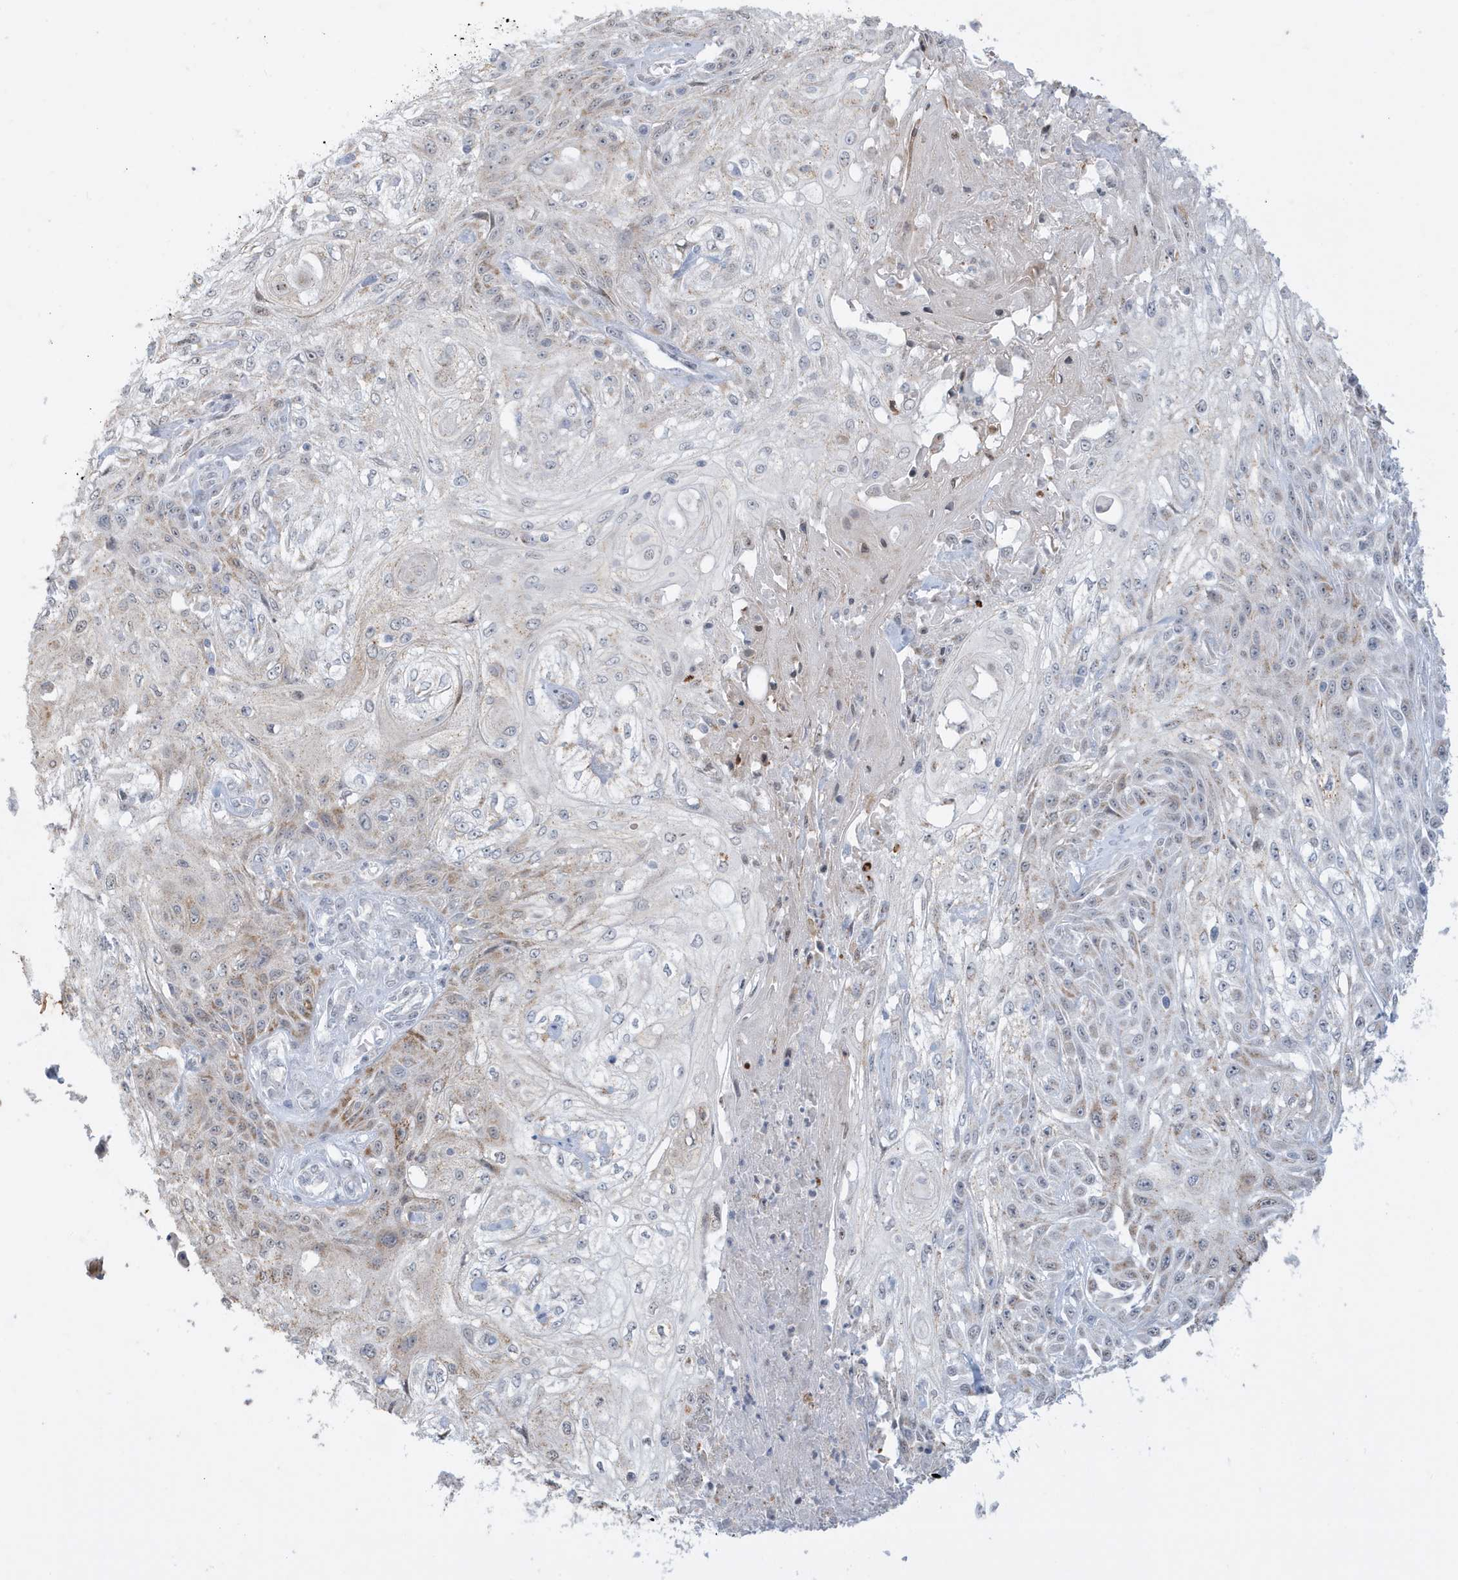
{"staining": {"intensity": "weak", "quantity": "<25%", "location": "cytoplasmic/membranous"}, "tissue": "skin cancer", "cell_type": "Tumor cells", "image_type": "cancer", "snomed": [{"axis": "morphology", "description": "Squamous cell carcinoma, NOS"}, {"axis": "morphology", "description": "Squamous cell carcinoma, metastatic, NOS"}, {"axis": "topography", "description": "Skin"}, {"axis": "topography", "description": "Lymph node"}], "caption": "Tumor cells are negative for protein expression in human skin metastatic squamous cell carcinoma. (Stains: DAB IHC with hematoxylin counter stain, Microscopy: brightfield microscopy at high magnification).", "gene": "FNDC1", "patient": {"sex": "male", "age": 75}}